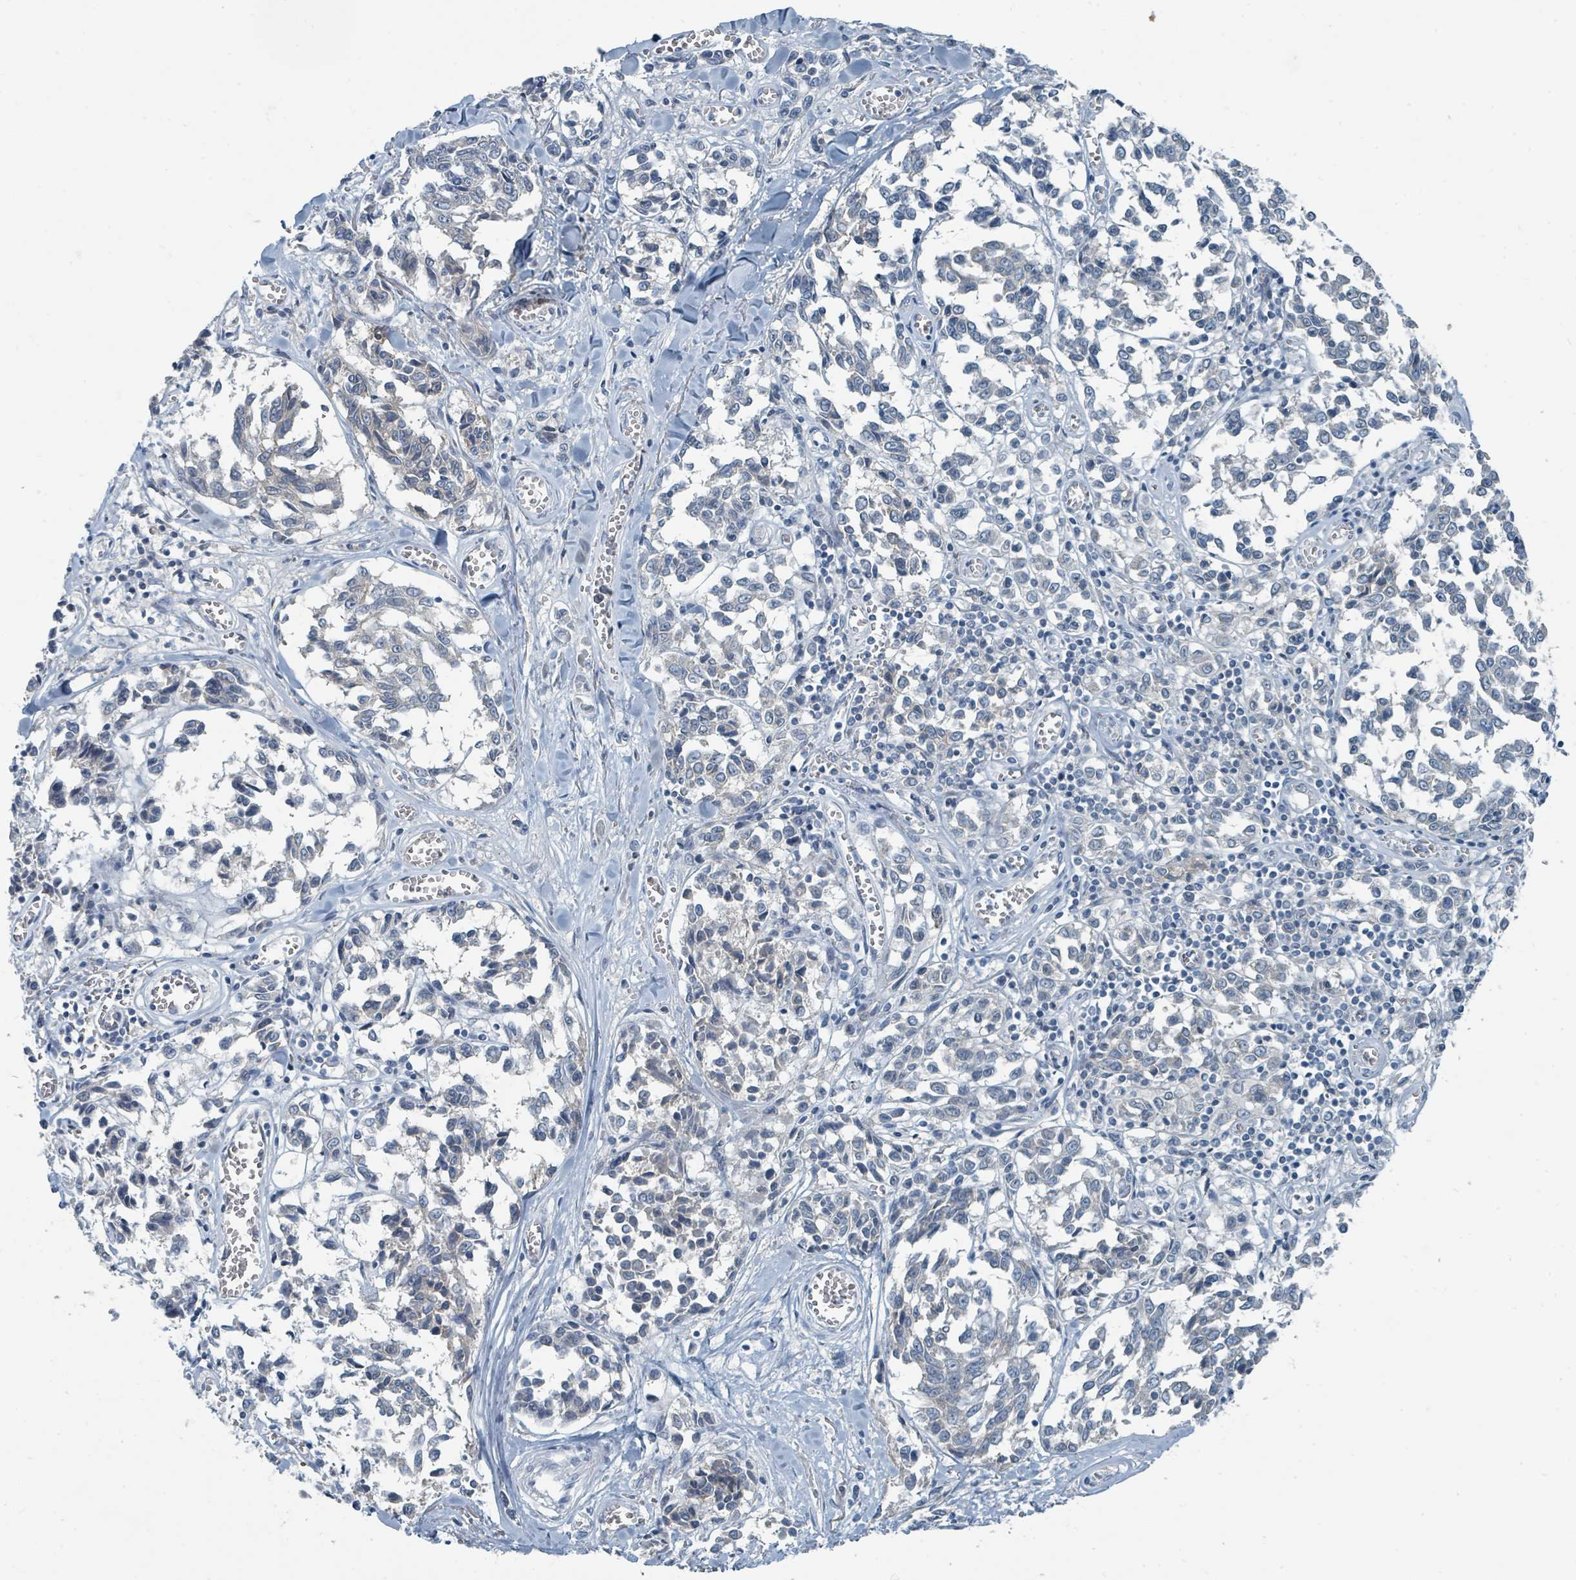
{"staining": {"intensity": "moderate", "quantity": "<25%", "location": "cytoplasmic/membranous"}, "tissue": "melanoma", "cell_type": "Tumor cells", "image_type": "cancer", "snomed": [{"axis": "morphology", "description": "Malignant melanoma, NOS"}, {"axis": "topography", "description": "Skin"}], "caption": "Protein staining of melanoma tissue displays moderate cytoplasmic/membranous positivity in about <25% of tumor cells. Nuclei are stained in blue.", "gene": "RASA4", "patient": {"sex": "female", "age": 64}}